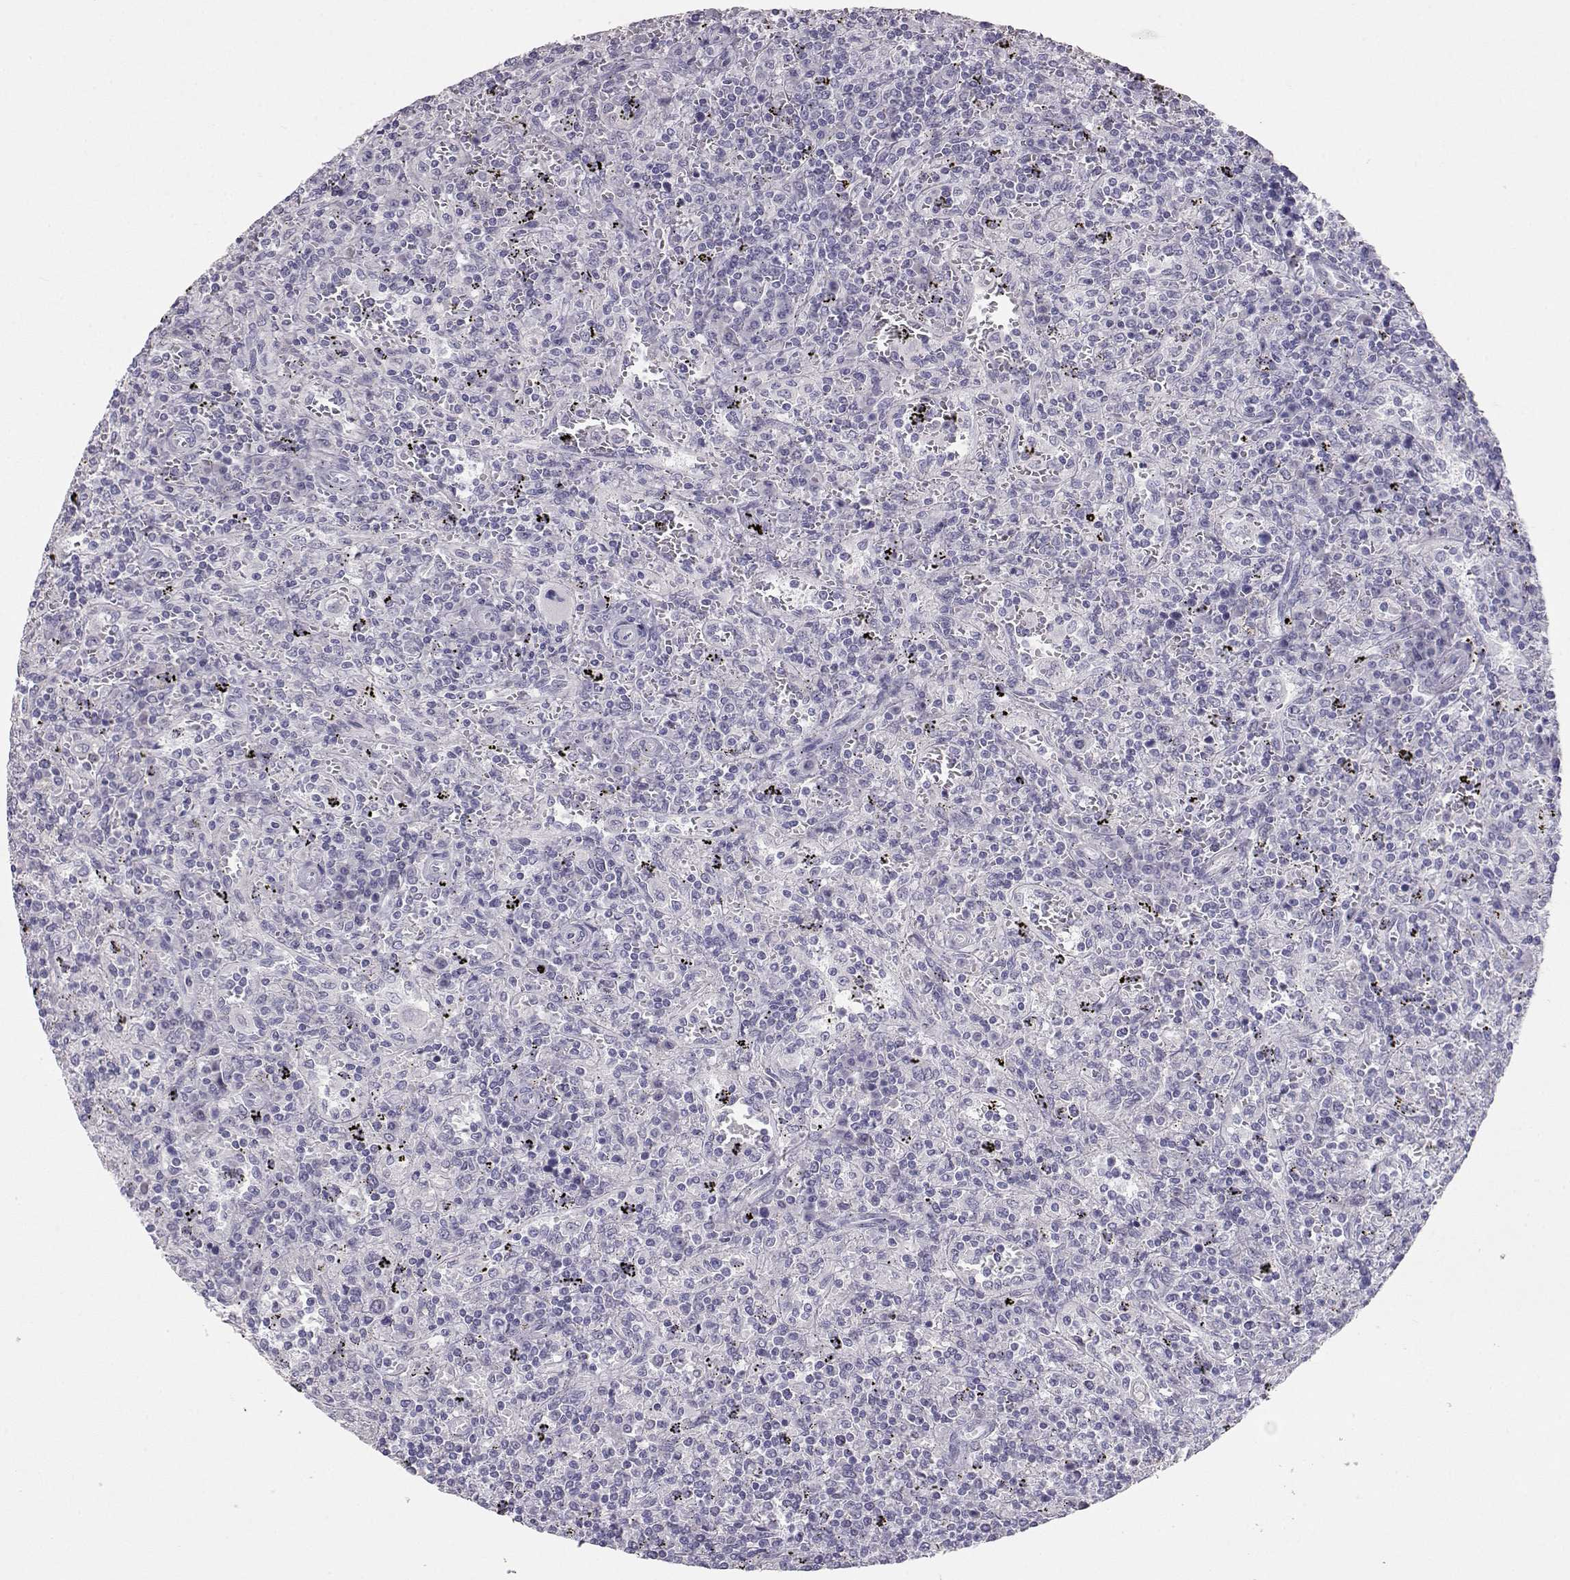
{"staining": {"intensity": "negative", "quantity": "none", "location": "none"}, "tissue": "lymphoma", "cell_type": "Tumor cells", "image_type": "cancer", "snomed": [{"axis": "morphology", "description": "Malignant lymphoma, non-Hodgkin's type, Low grade"}, {"axis": "topography", "description": "Spleen"}], "caption": "Tumor cells are negative for brown protein staining in lymphoma.", "gene": "LAMB3", "patient": {"sex": "male", "age": 62}}